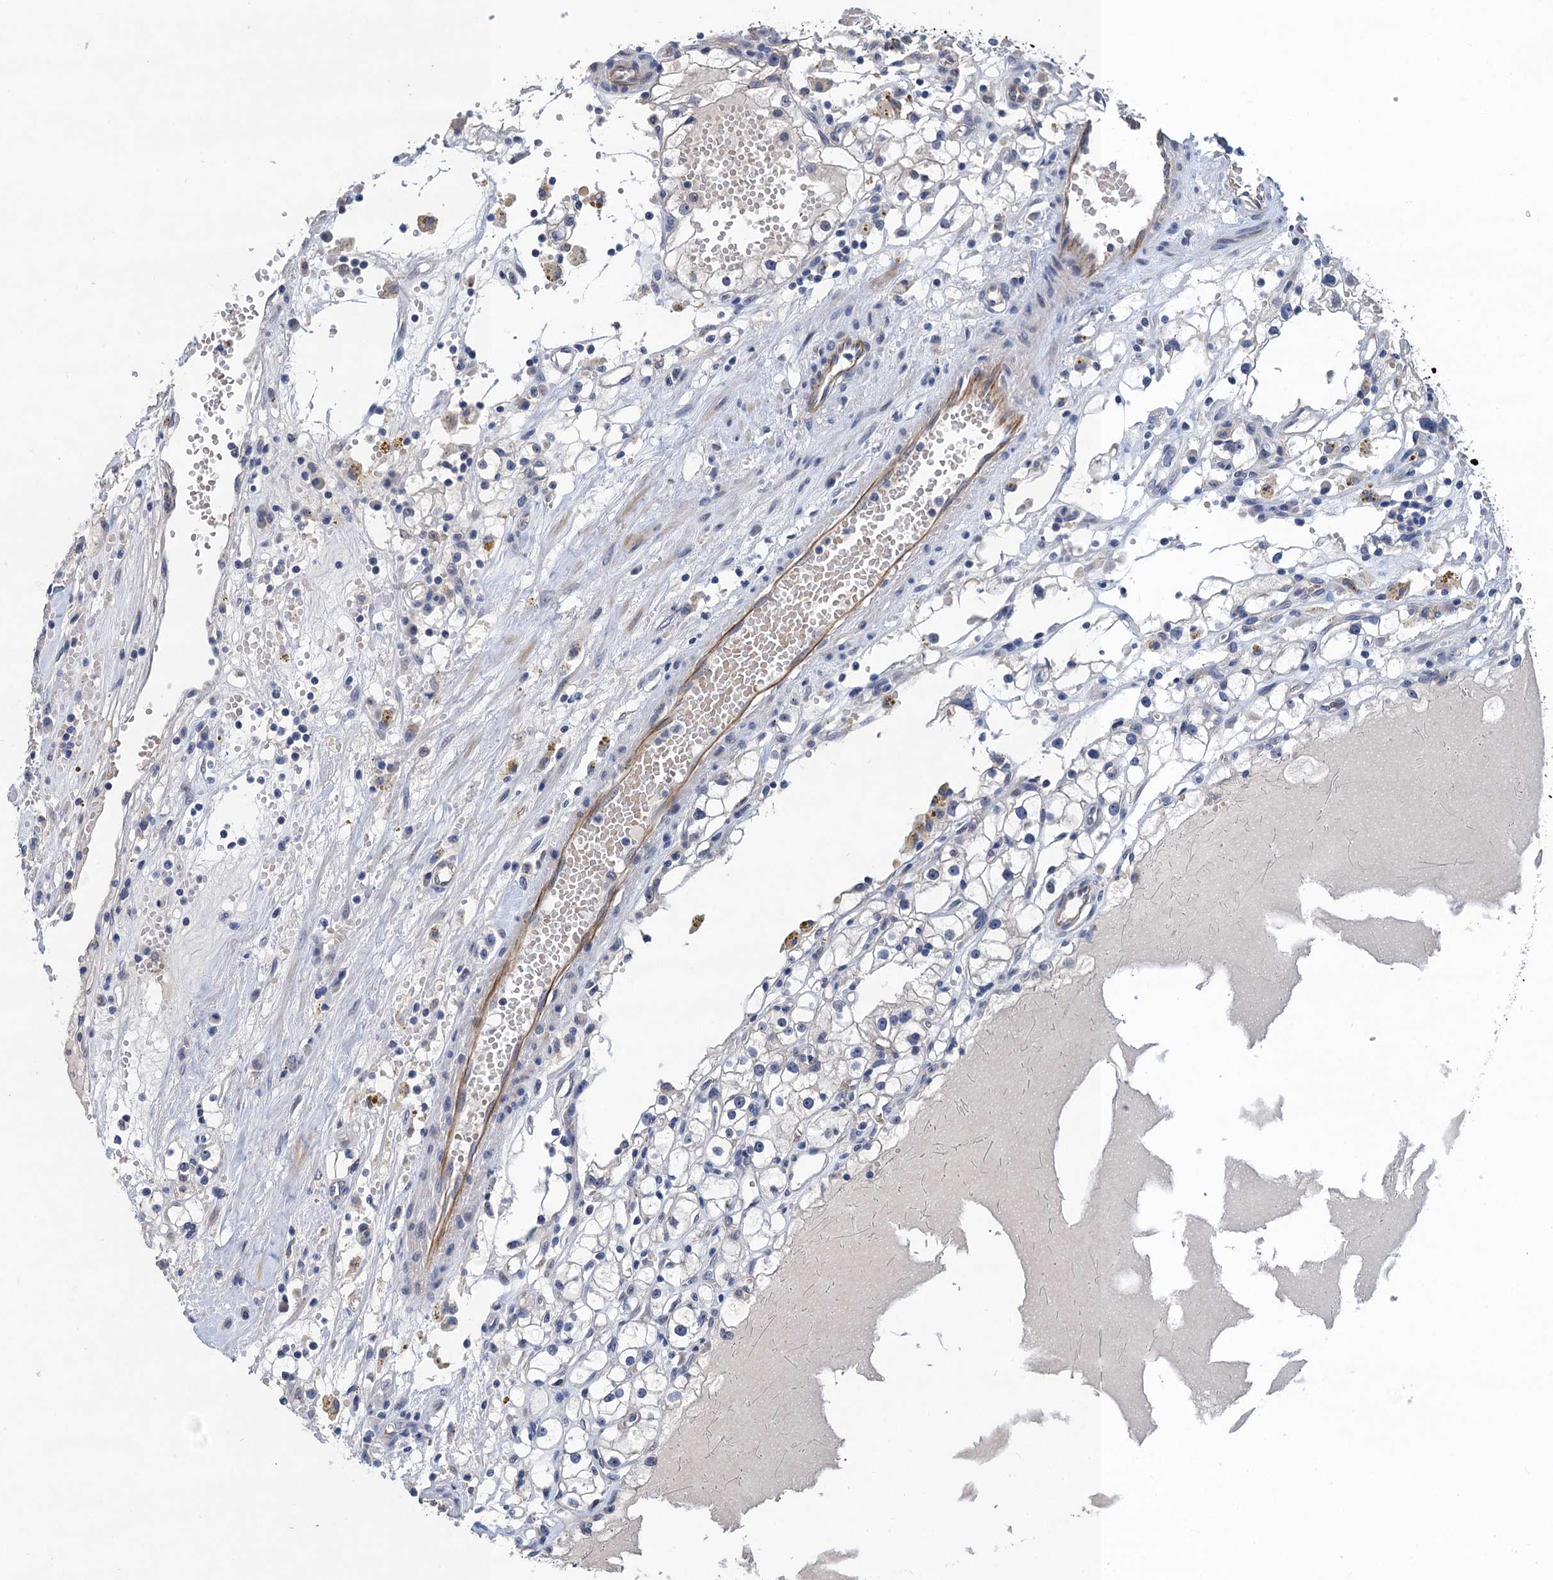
{"staining": {"intensity": "negative", "quantity": "none", "location": "none"}, "tissue": "renal cancer", "cell_type": "Tumor cells", "image_type": "cancer", "snomed": [{"axis": "morphology", "description": "Adenocarcinoma, NOS"}, {"axis": "topography", "description": "Kidney"}], "caption": "Tumor cells are negative for brown protein staining in renal adenocarcinoma.", "gene": "TRAF7", "patient": {"sex": "male", "age": 56}}